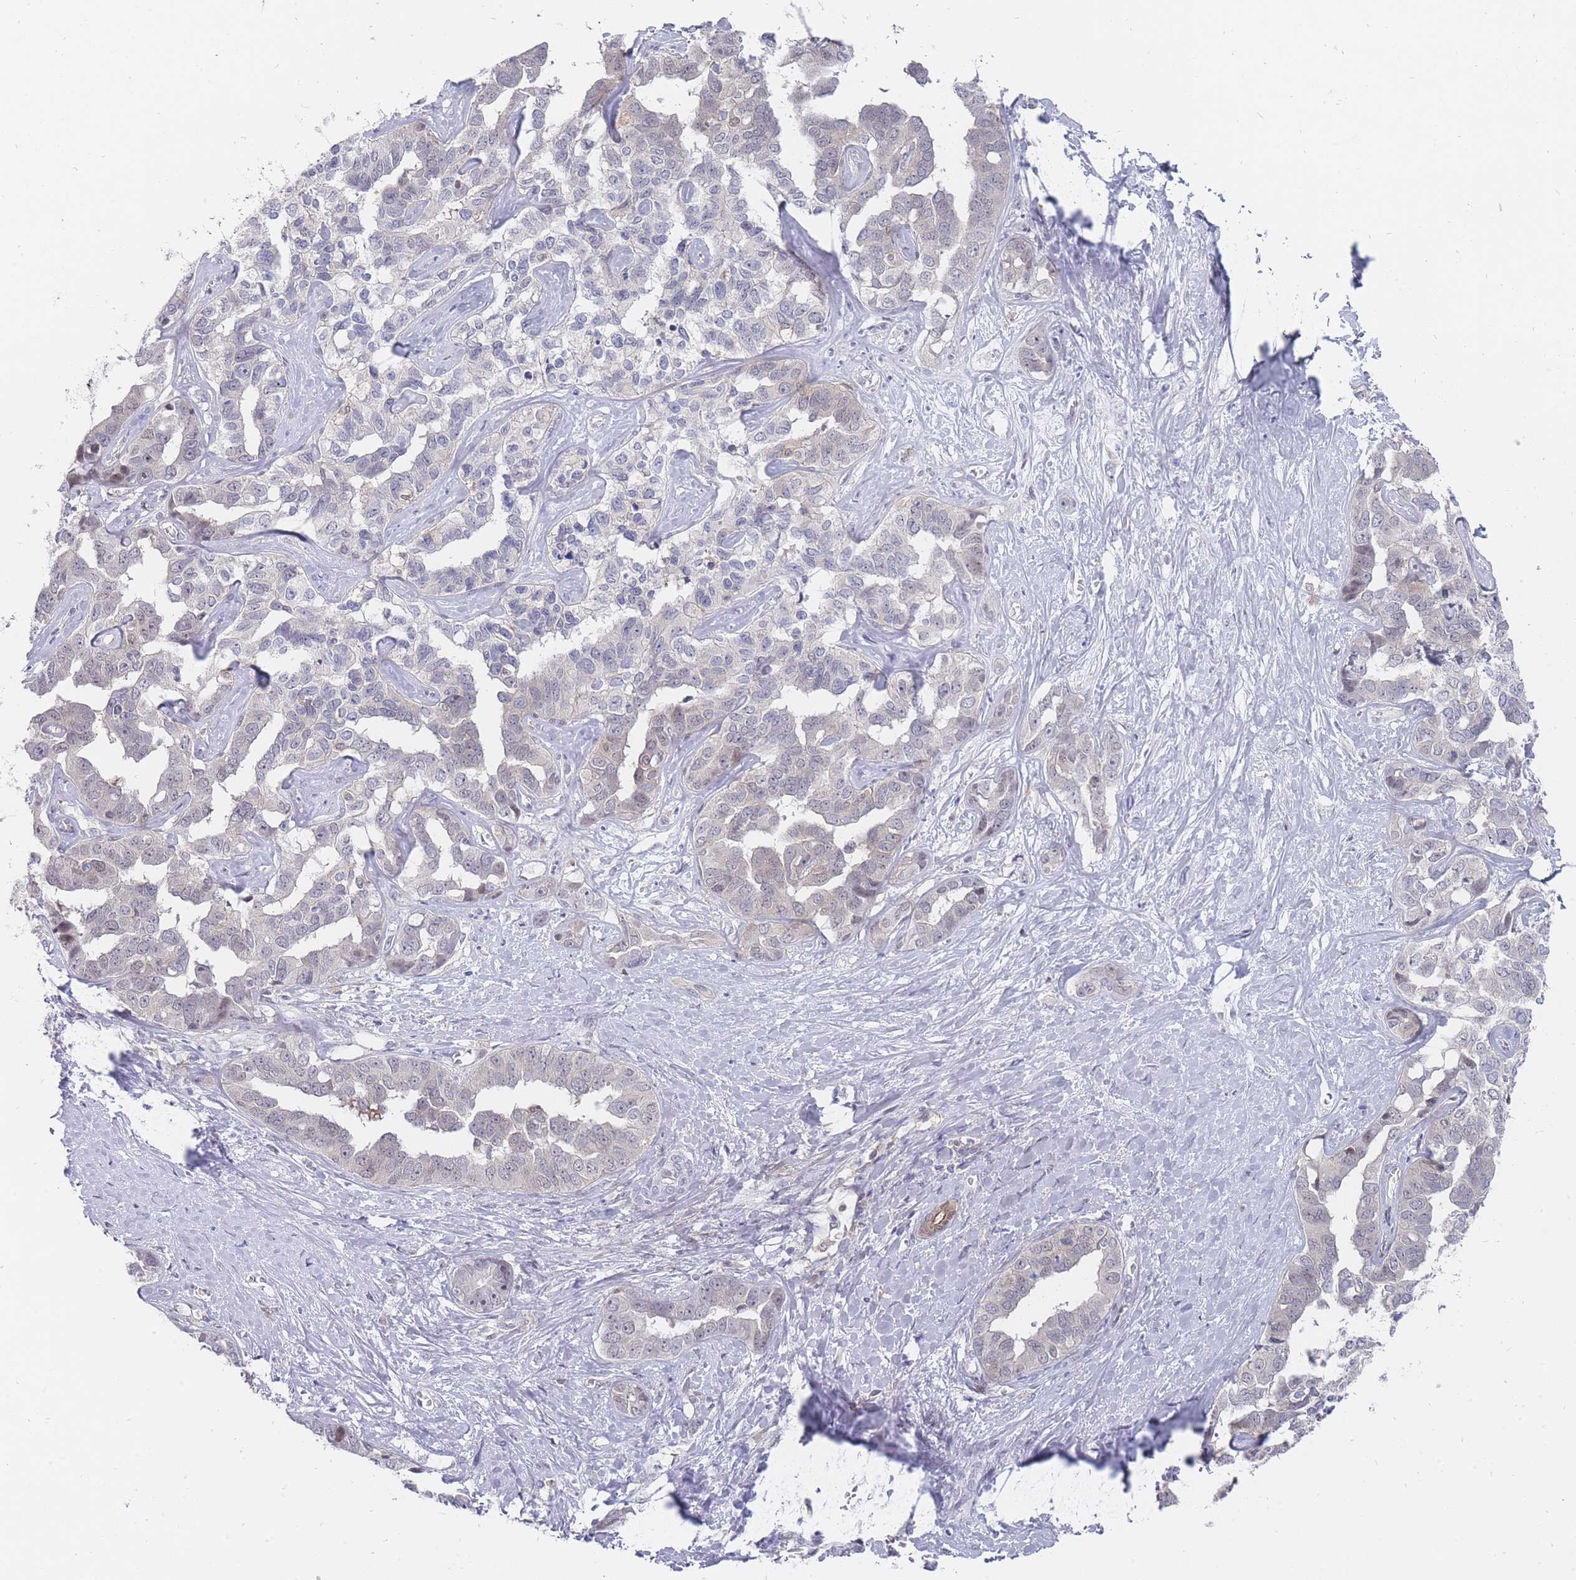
{"staining": {"intensity": "negative", "quantity": "none", "location": "none"}, "tissue": "liver cancer", "cell_type": "Tumor cells", "image_type": "cancer", "snomed": [{"axis": "morphology", "description": "Cholangiocarcinoma"}, {"axis": "topography", "description": "Liver"}], "caption": "Tumor cells show no significant protein positivity in liver cholangiocarcinoma.", "gene": "GINS1", "patient": {"sex": "male", "age": 59}}